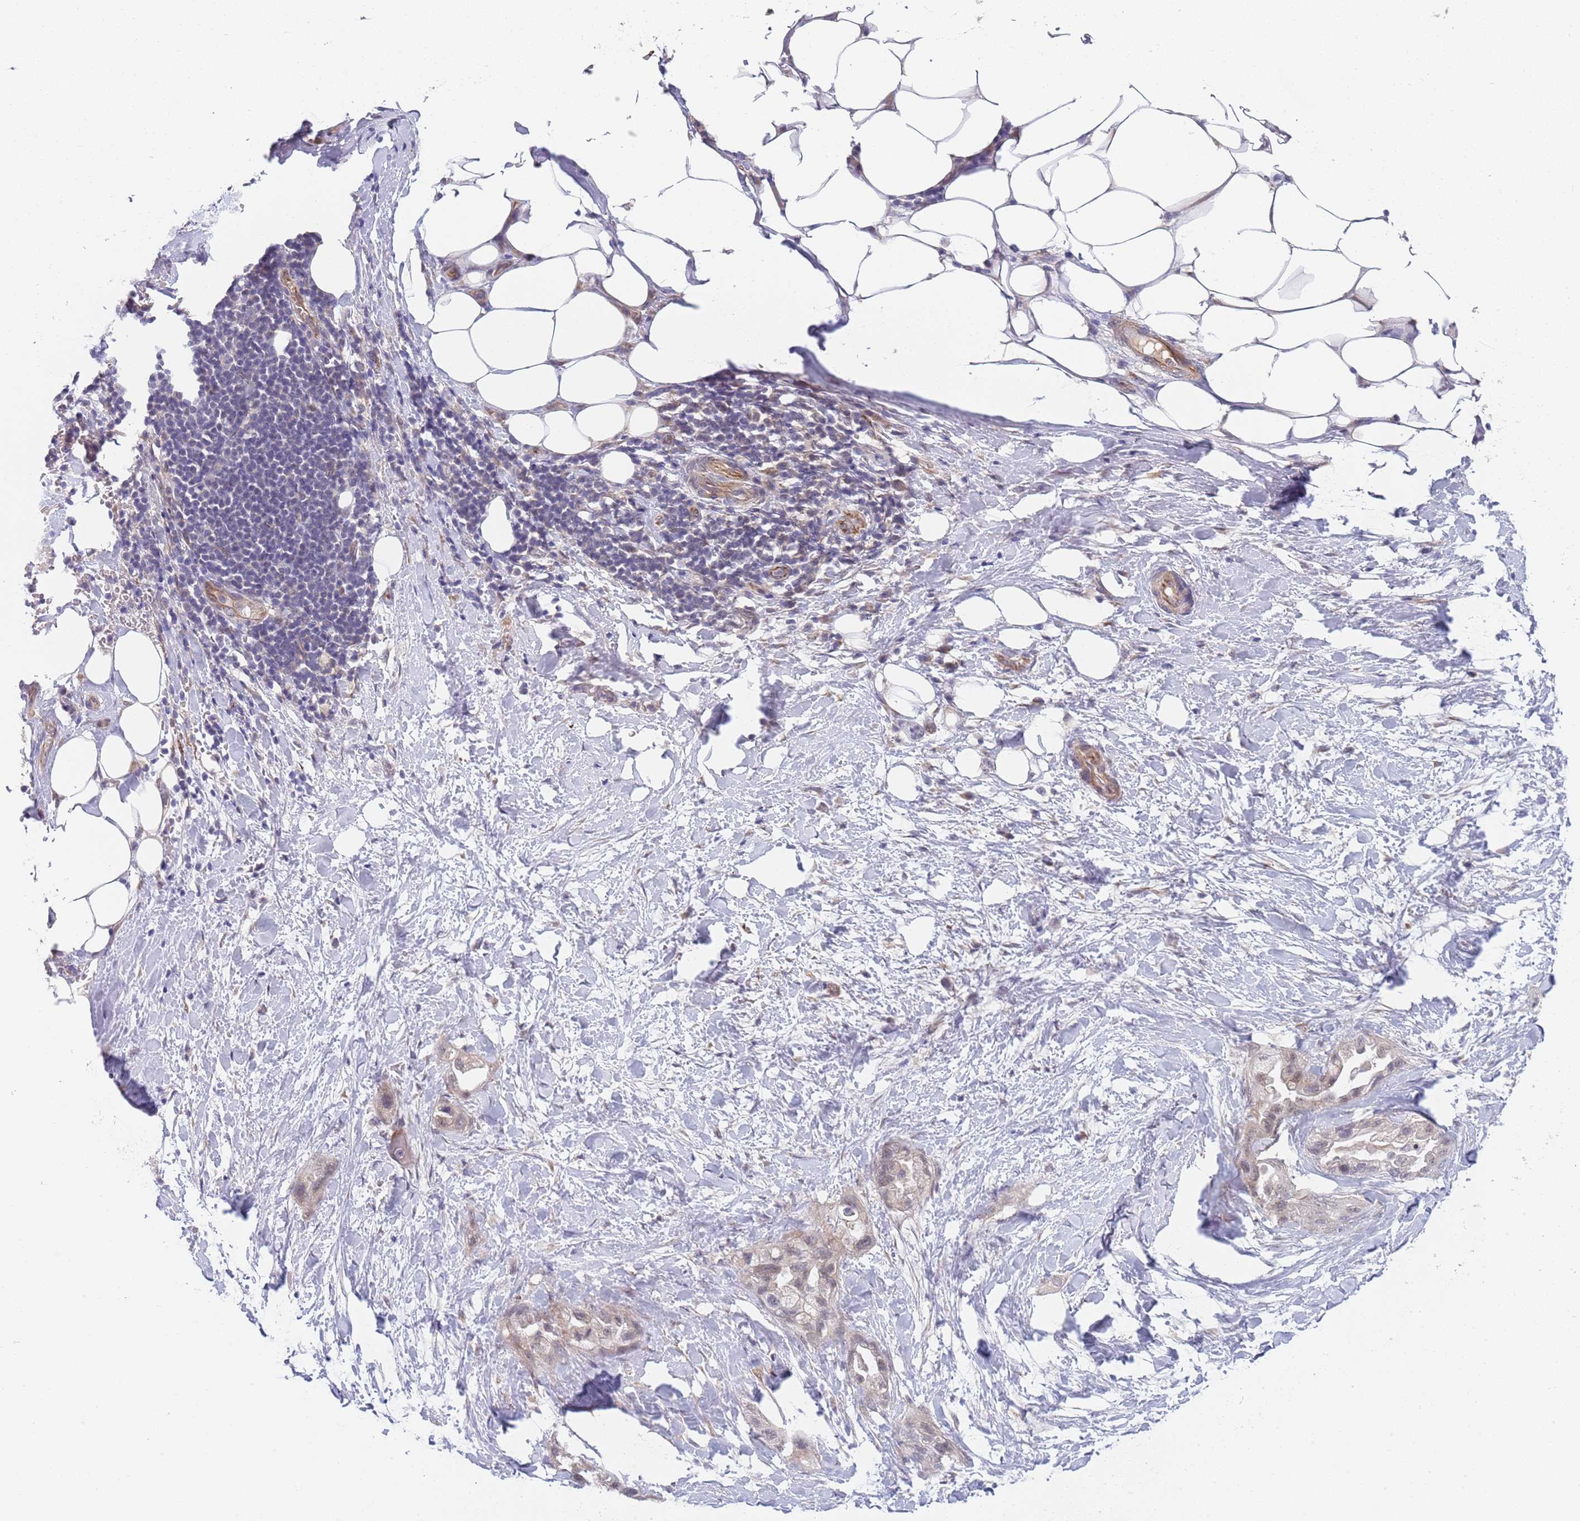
{"staining": {"intensity": "negative", "quantity": "none", "location": "none"}, "tissue": "pancreatic cancer", "cell_type": "Tumor cells", "image_type": "cancer", "snomed": [{"axis": "morphology", "description": "Adenocarcinoma, NOS"}, {"axis": "topography", "description": "Pancreas"}], "caption": "Tumor cells are negative for protein expression in human pancreatic adenocarcinoma.", "gene": "B4GALT4", "patient": {"sex": "male", "age": 44}}